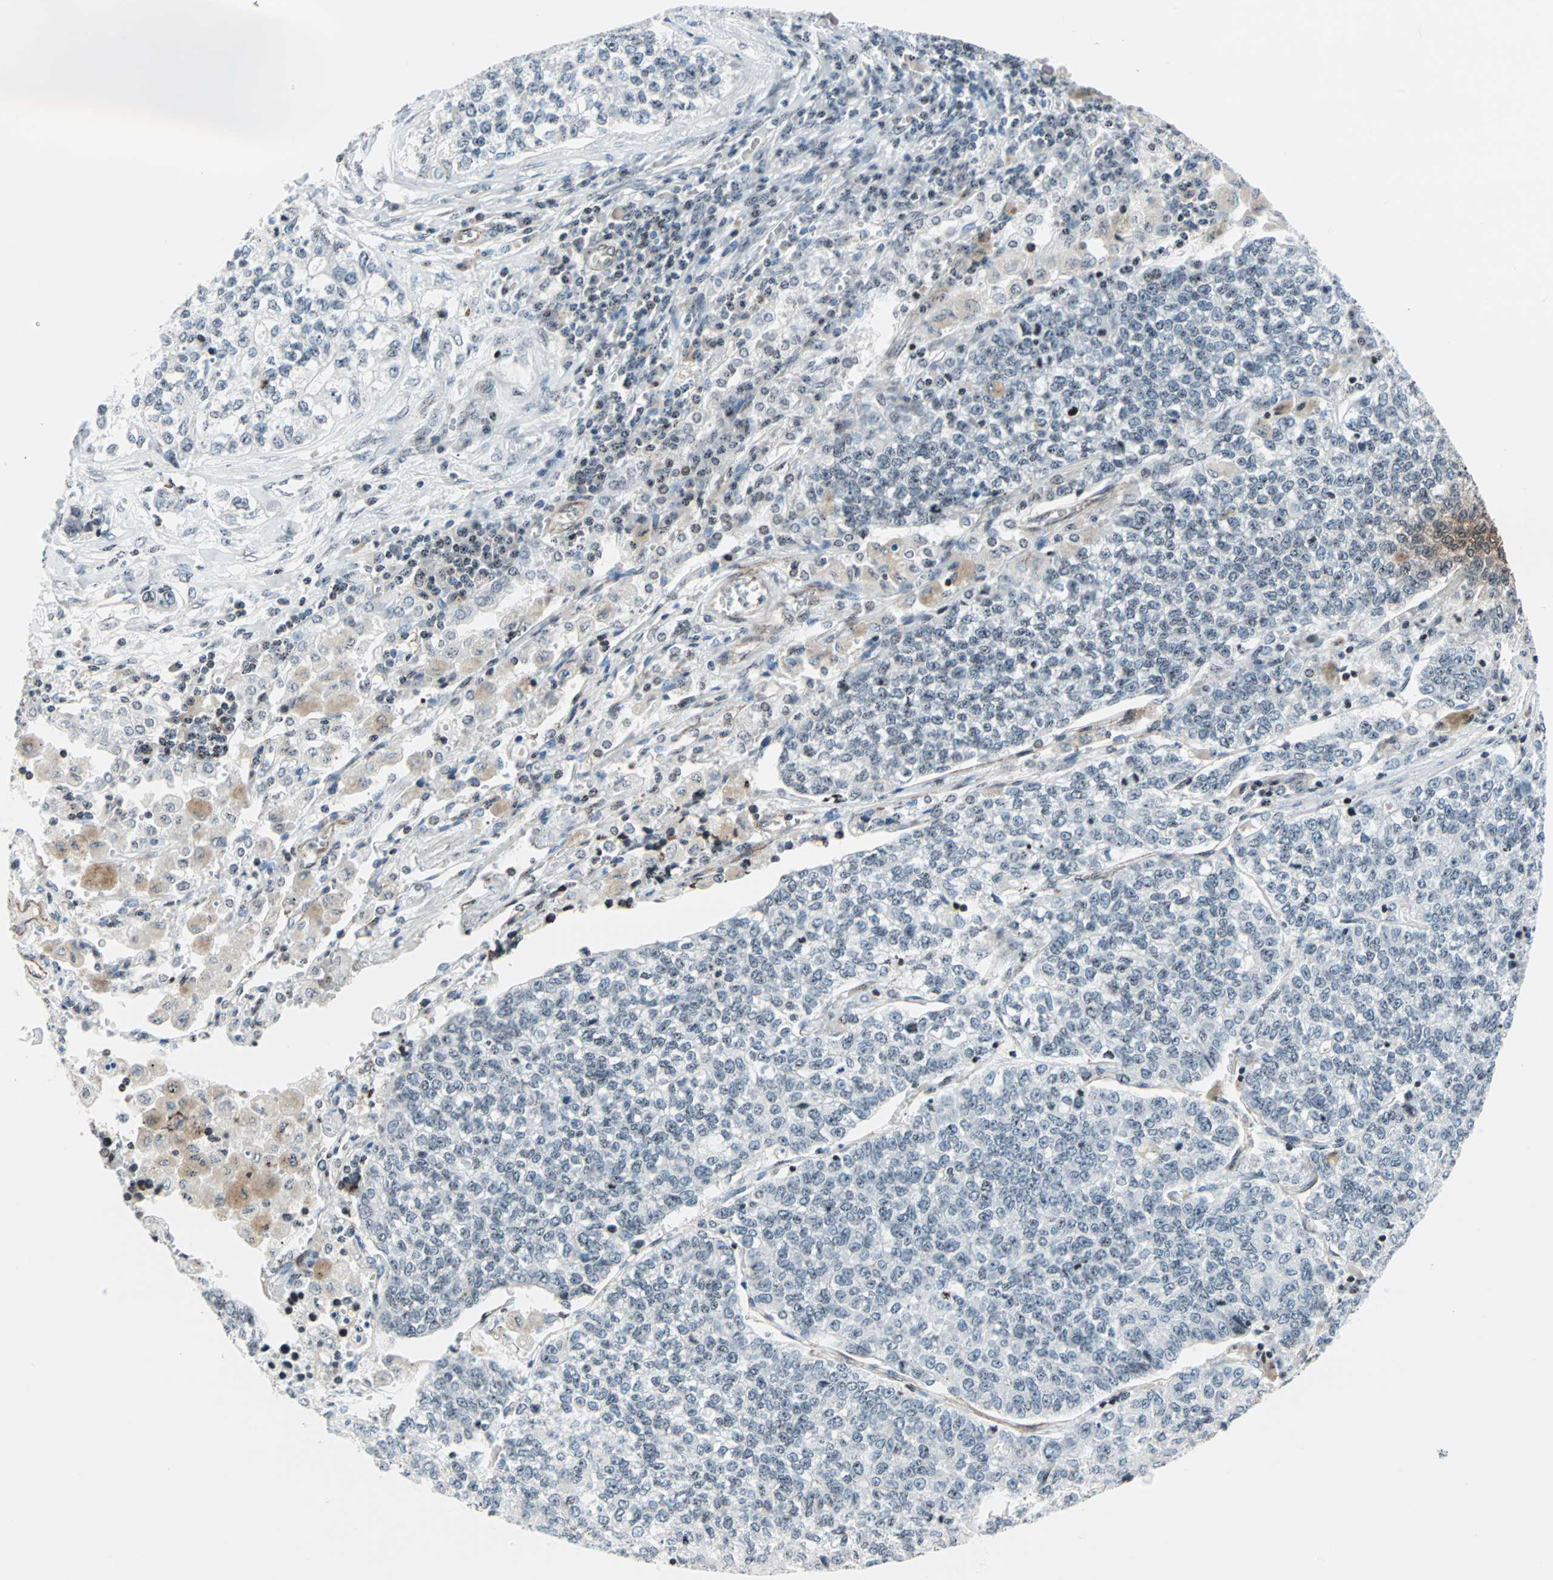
{"staining": {"intensity": "weak", "quantity": "<25%", "location": "nuclear"}, "tissue": "lung cancer", "cell_type": "Tumor cells", "image_type": "cancer", "snomed": [{"axis": "morphology", "description": "Adenocarcinoma, NOS"}, {"axis": "topography", "description": "Lung"}], "caption": "Adenocarcinoma (lung) was stained to show a protein in brown. There is no significant expression in tumor cells. (DAB immunohistochemistry, high magnification).", "gene": "CENPA", "patient": {"sex": "male", "age": 49}}